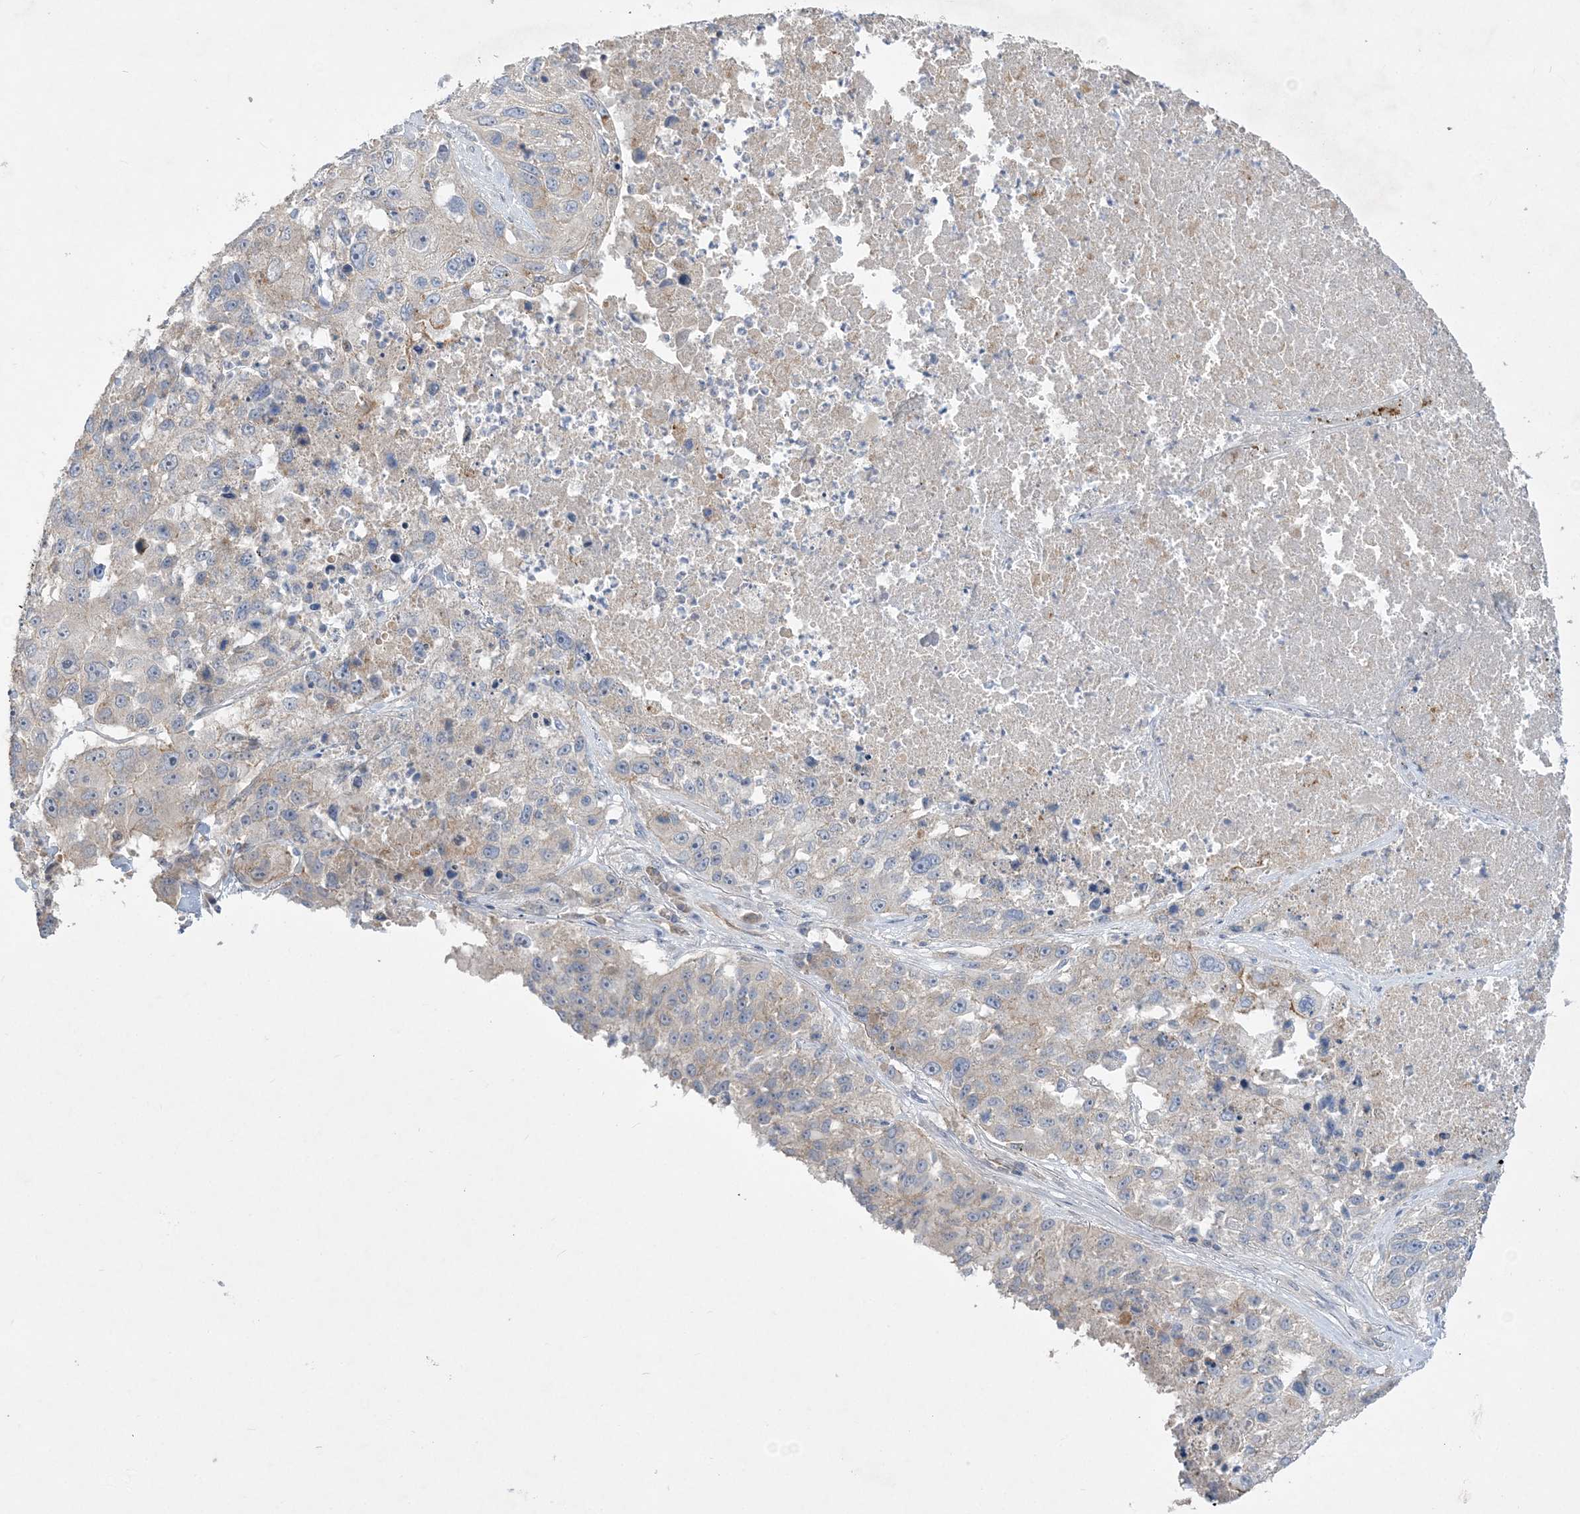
{"staining": {"intensity": "negative", "quantity": "none", "location": "none"}, "tissue": "lung cancer", "cell_type": "Tumor cells", "image_type": "cancer", "snomed": [{"axis": "morphology", "description": "Squamous cell carcinoma, NOS"}, {"axis": "topography", "description": "Lung"}], "caption": "IHC of lung squamous cell carcinoma shows no expression in tumor cells.", "gene": "ADCK2", "patient": {"sex": "male", "age": 61}}